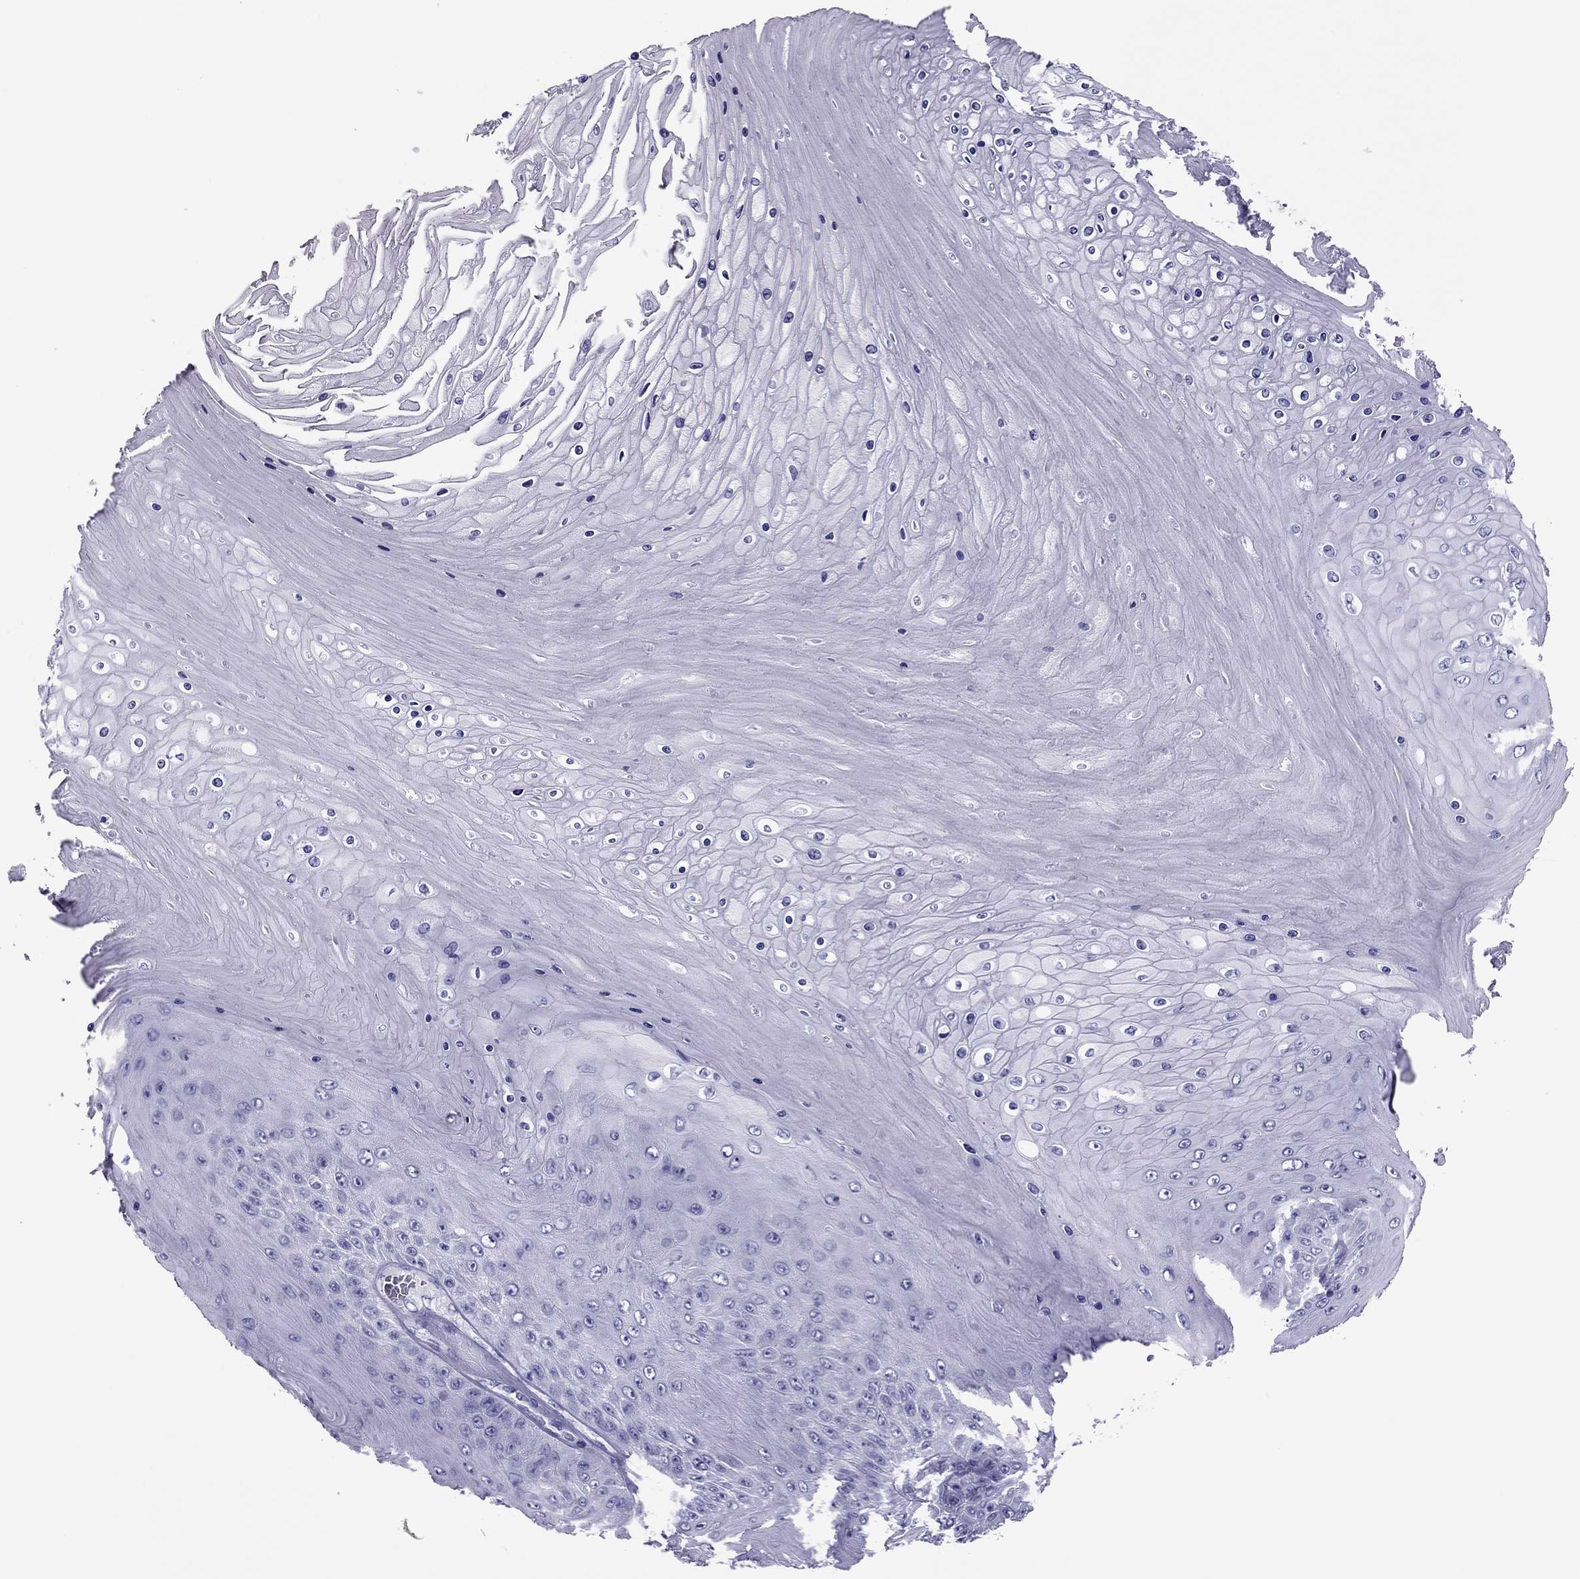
{"staining": {"intensity": "negative", "quantity": "none", "location": "none"}, "tissue": "skin cancer", "cell_type": "Tumor cells", "image_type": "cancer", "snomed": [{"axis": "morphology", "description": "Squamous cell carcinoma, NOS"}, {"axis": "topography", "description": "Skin"}], "caption": "This is an IHC photomicrograph of skin cancer (squamous cell carcinoma). There is no staining in tumor cells.", "gene": "PDE6A", "patient": {"sex": "male", "age": 62}}